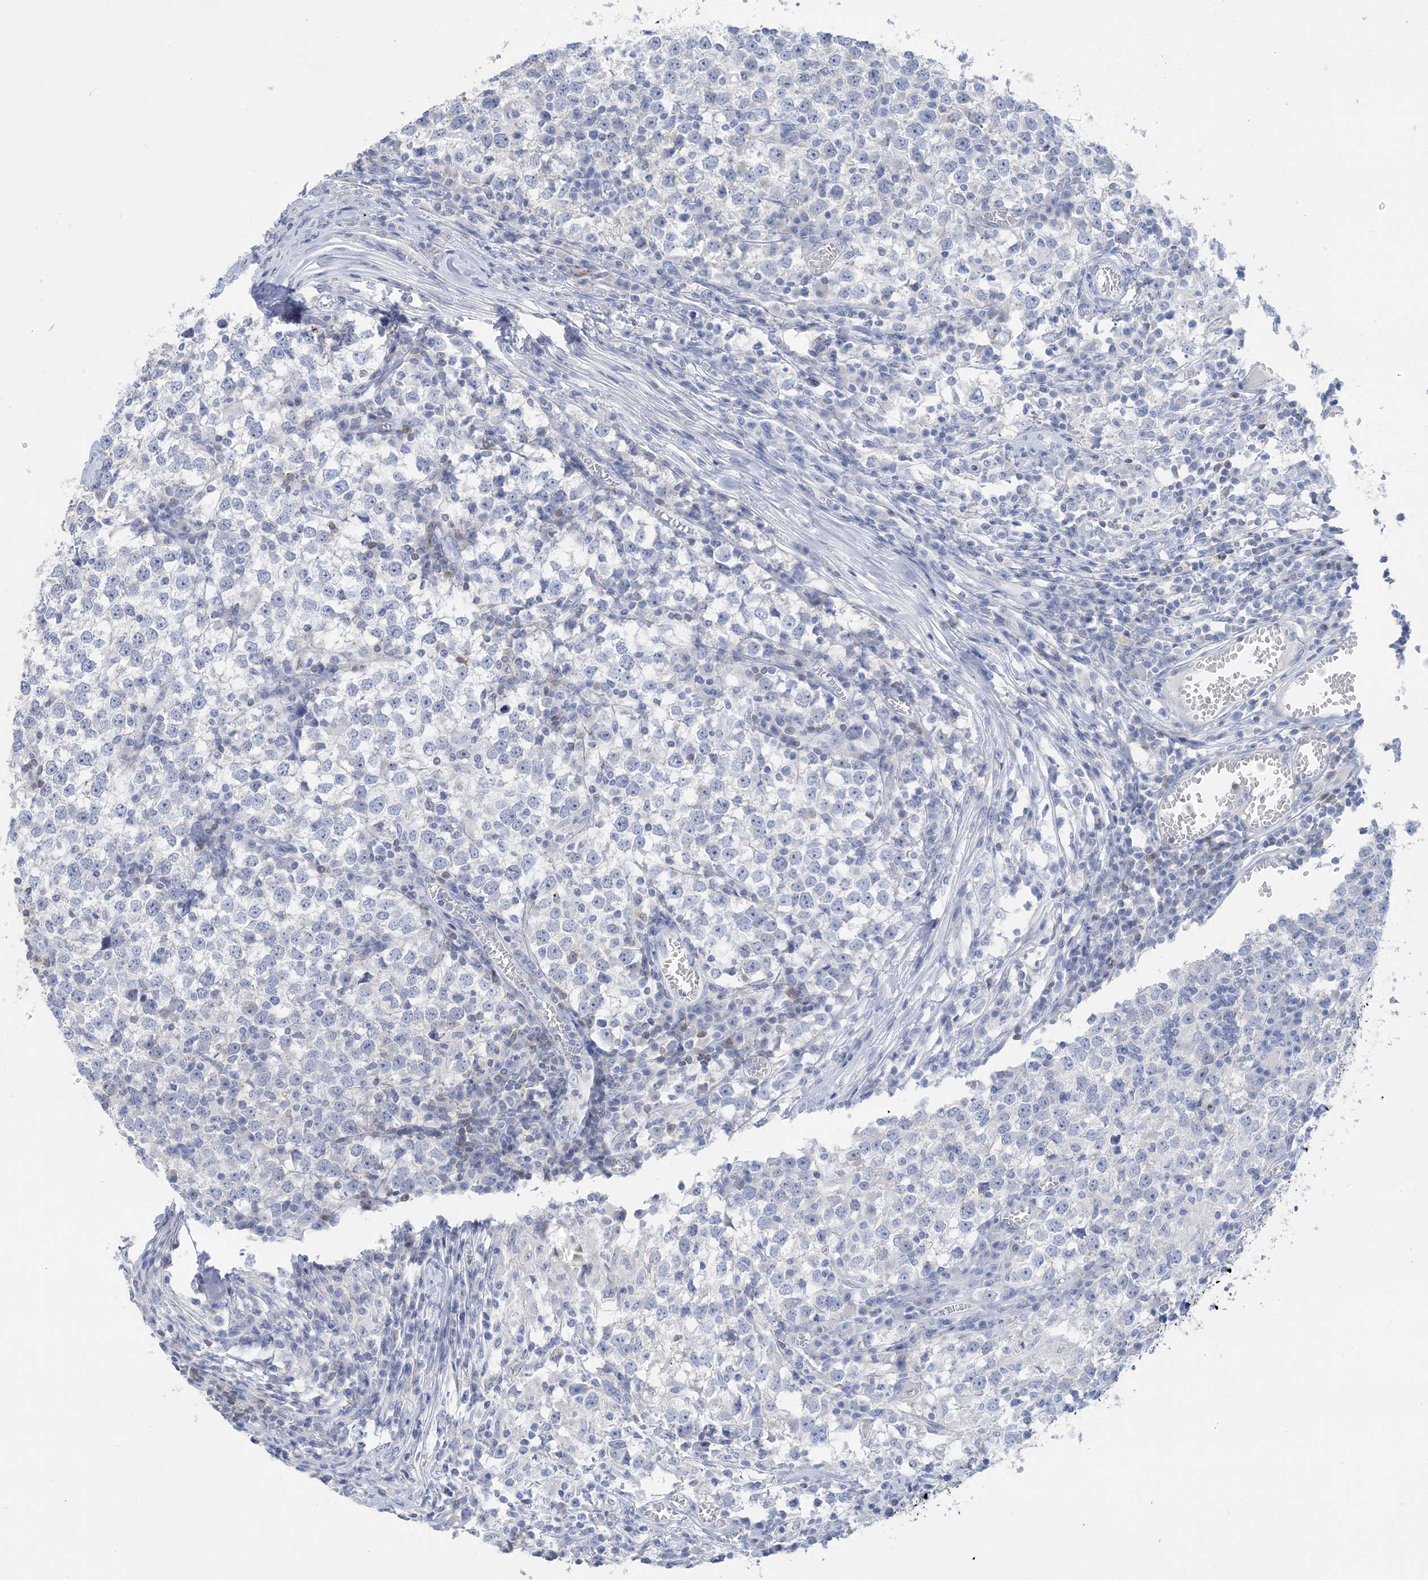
{"staining": {"intensity": "negative", "quantity": "none", "location": "none"}, "tissue": "testis cancer", "cell_type": "Tumor cells", "image_type": "cancer", "snomed": [{"axis": "morphology", "description": "Seminoma, NOS"}, {"axis": "topography", "description": "Testis"}], "caption": "A high-resolution micrograph shows immunohistochemistry staining of testis cancer (seminoma), which reveals no significant positivity in tumor cells.", "gene": "SH3YL1", "patient": {"sex": "male", "age": 65}}